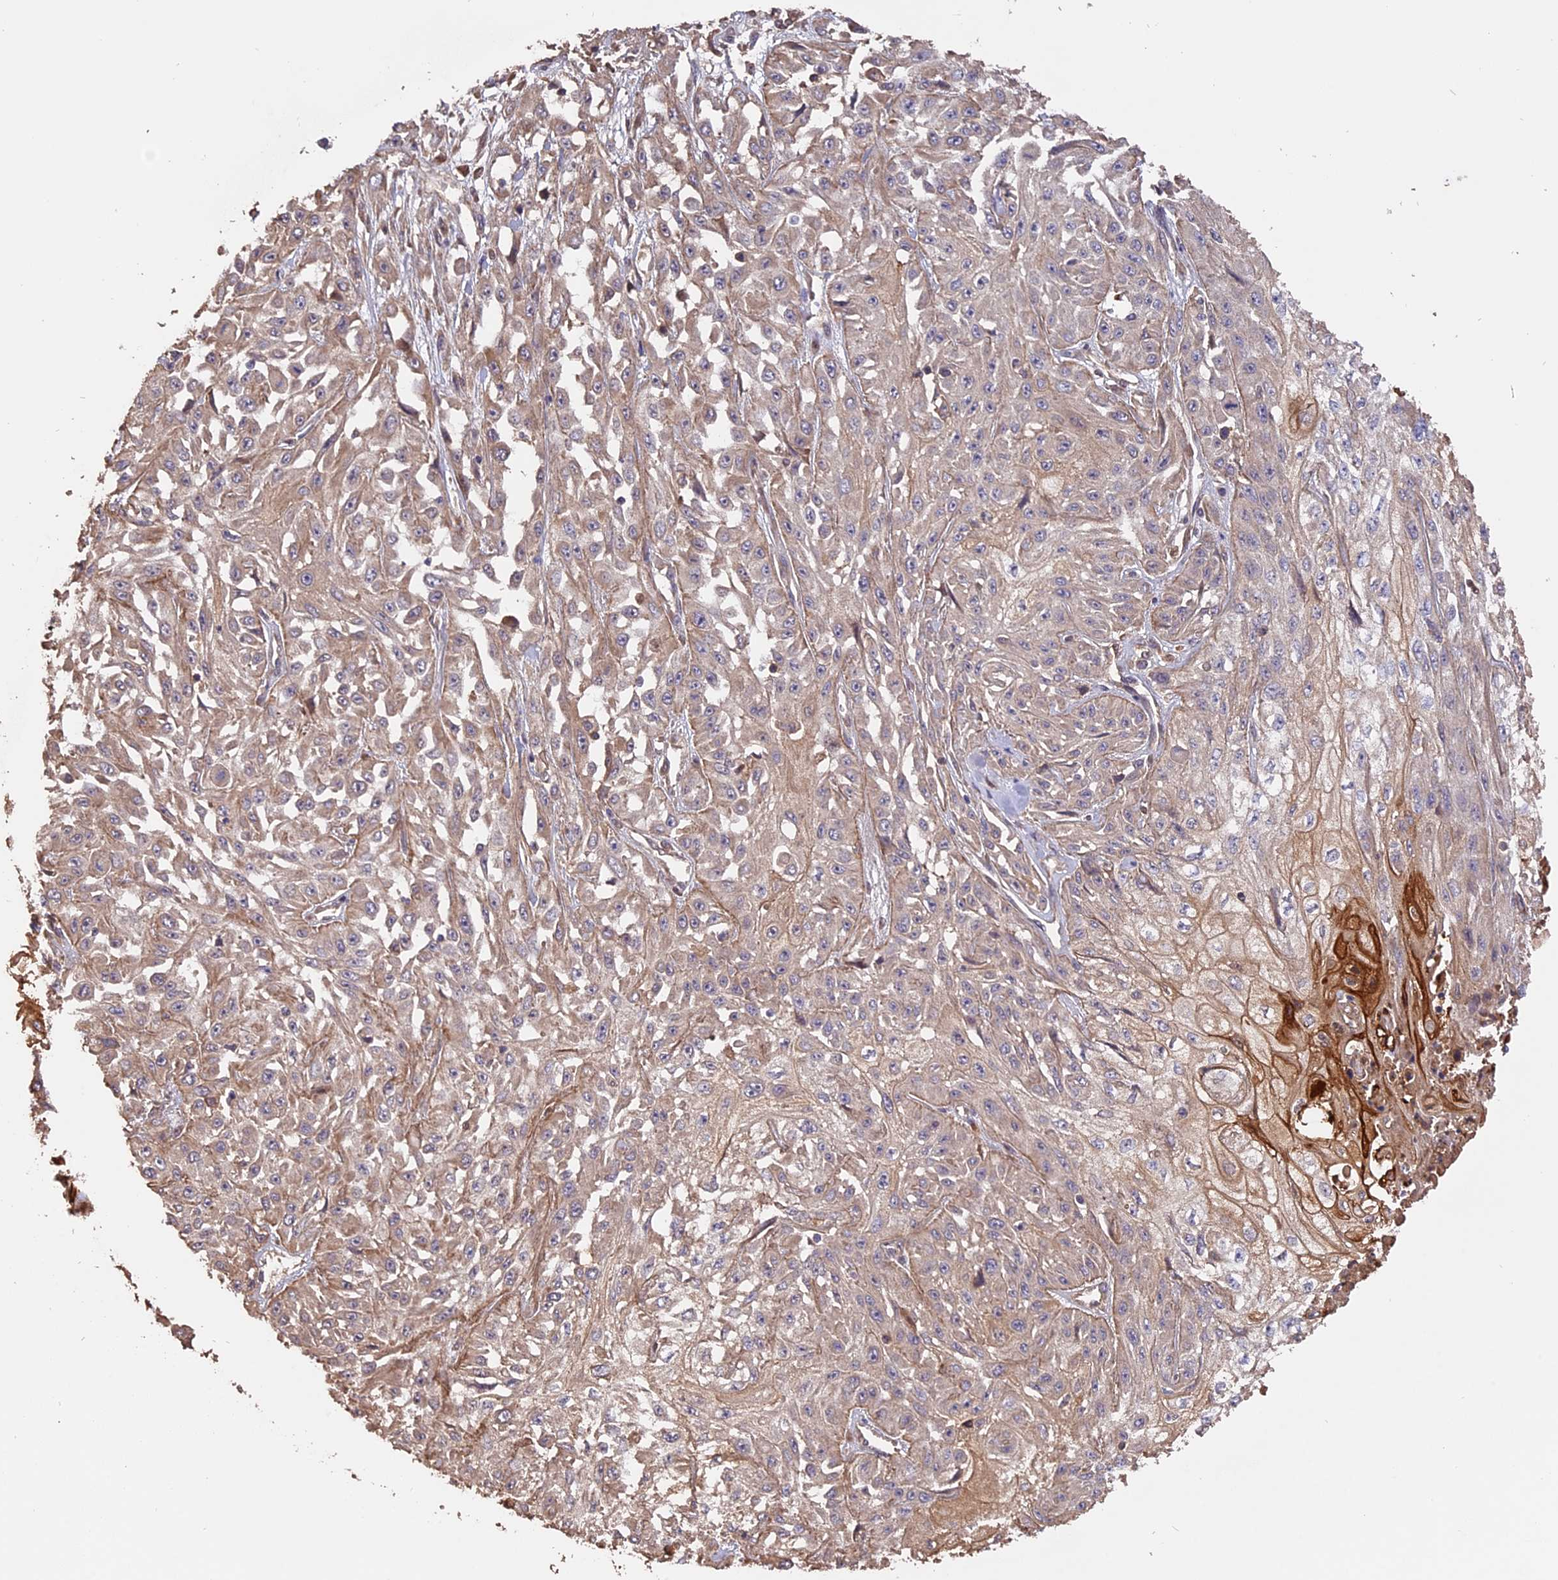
{"staining": {"intensity": "moderate", "quantity": "<25%", "location": "cytoplasmic/membranous"}, "tissue": "skin cancer", "cell_type": "Tumor cells", "image_type": "cancer", "snomed": [{"axis": "morphology", "description": "Squamous cell carcinoma, NOS"}, {"axis": "morphology", "description": "Squamous cell carcinoma, metastatic, NOS"}, {"axis": "topography", "description": "Skin"}, {"axis": "topography", "description": "Lymph node"}], "caption": "The micrograph displays staining of skin squamous cell carcinoma, revealing moderate cytoplasmic/membranous protein positivity (brown color) within tumor cells.", "gene": "RASAL1", "patient": {"sex": "male", "age": 75}}